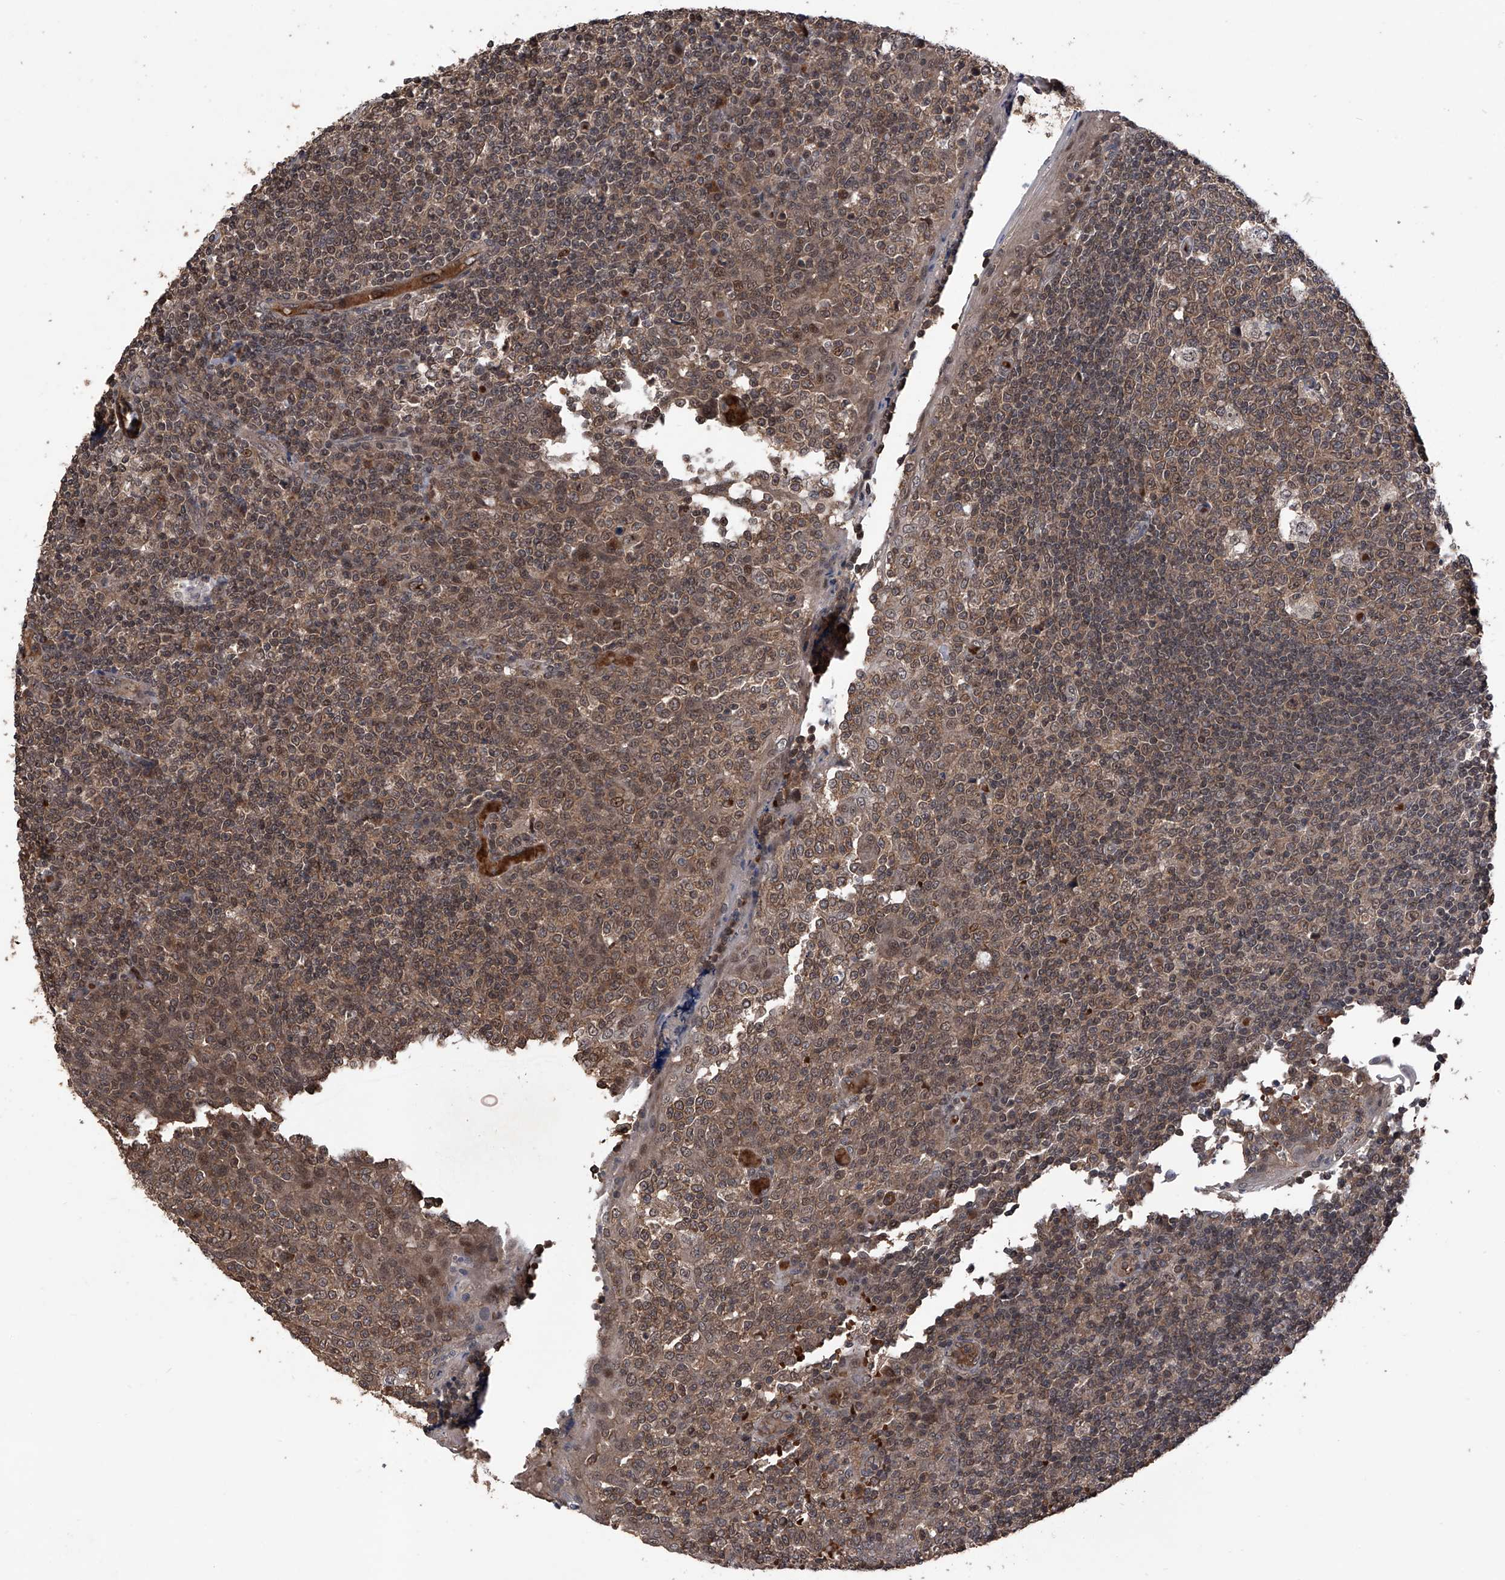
{"staining": {"intensity": "moderate", "quantity": ">75%", "location": "cytoplasmic/membranous"}, "tissue": "tonsil", "cell_type": "Germinal center cells", "image_type": "normal", "snomed": [{"axis": "morphology", "description": "Normal tissue, NOS"}, {"axis": "topography", "description": "Tonsil"}], "caption": "Moderate cytoplasmic/membranous expression is present in approximately >75% of germinal center cells in unremarkable tonsil.", "gene": "LYSMD4", "patient": {"sex": "female", "age": 19}}